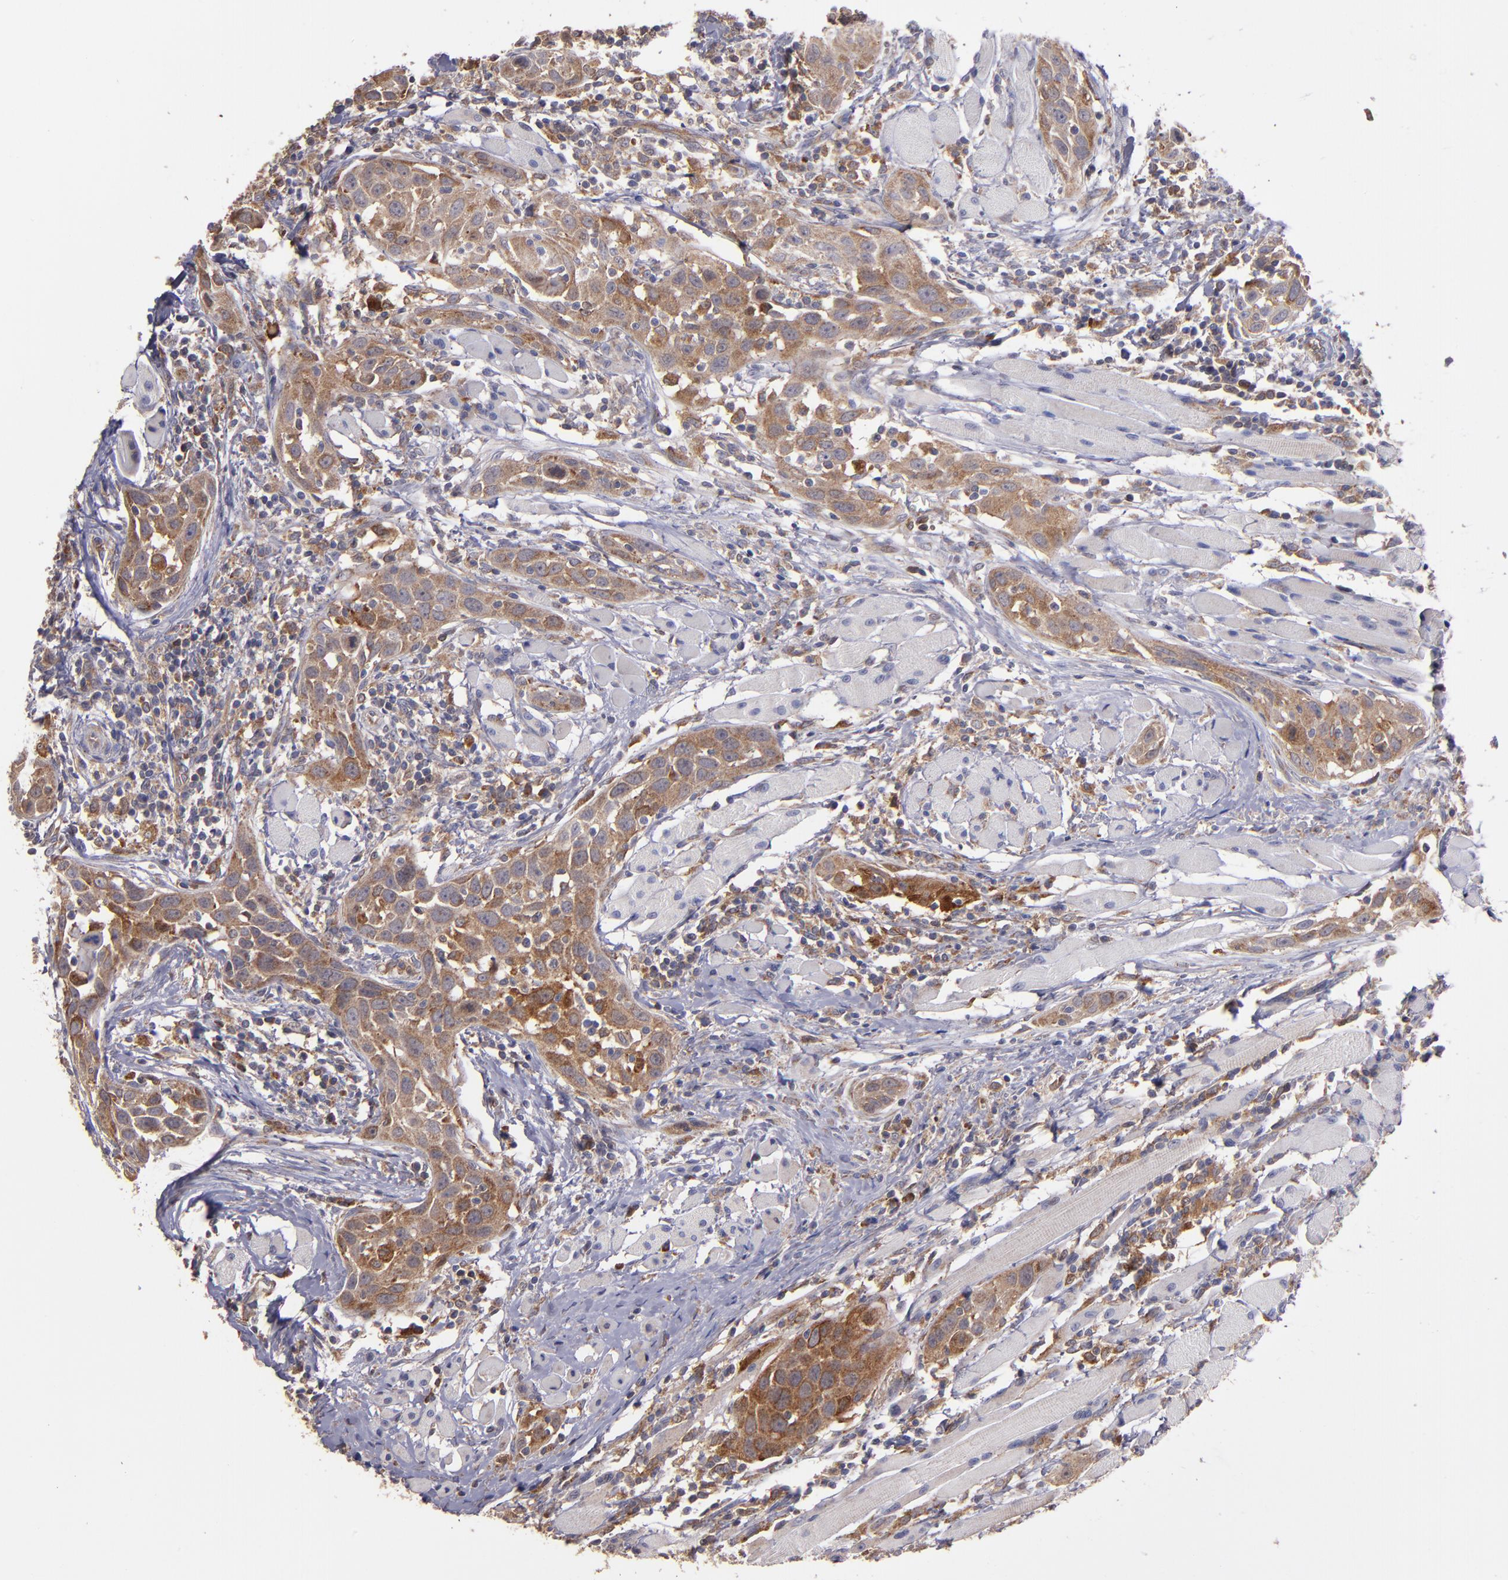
{"staining": {"intensity": "moderate", "quantity": ">75%", "location": "cytoplasmic/membranous"}, "tissue": "head and neck cancer", "cell_type": "Tumor cells", "image_type": "cancer", "snomed": [{"axis": "morphology", "description": "Squamous cell carcinoma, NOS"}, {"axis": "topography", "description": "Oral tissue"}, {"axis": "topography", "description": "Head-Neck"}], "caption": "Immunohistochemistry (IHC) staining of head and neck cancer (squamous cell carcinoma), which exhibits medium levels of moderate cytoplasmic/membranous expression in about >75% of tumor cells indicating moderate cytoplasmic/membranous protein staining. The staining was performed using DAB (brown) for protein detection and nuclei were counterstained in hematoxylin (blue).", "gene": "IFIH1", "patient": {"sex": "female", "age": 50}}